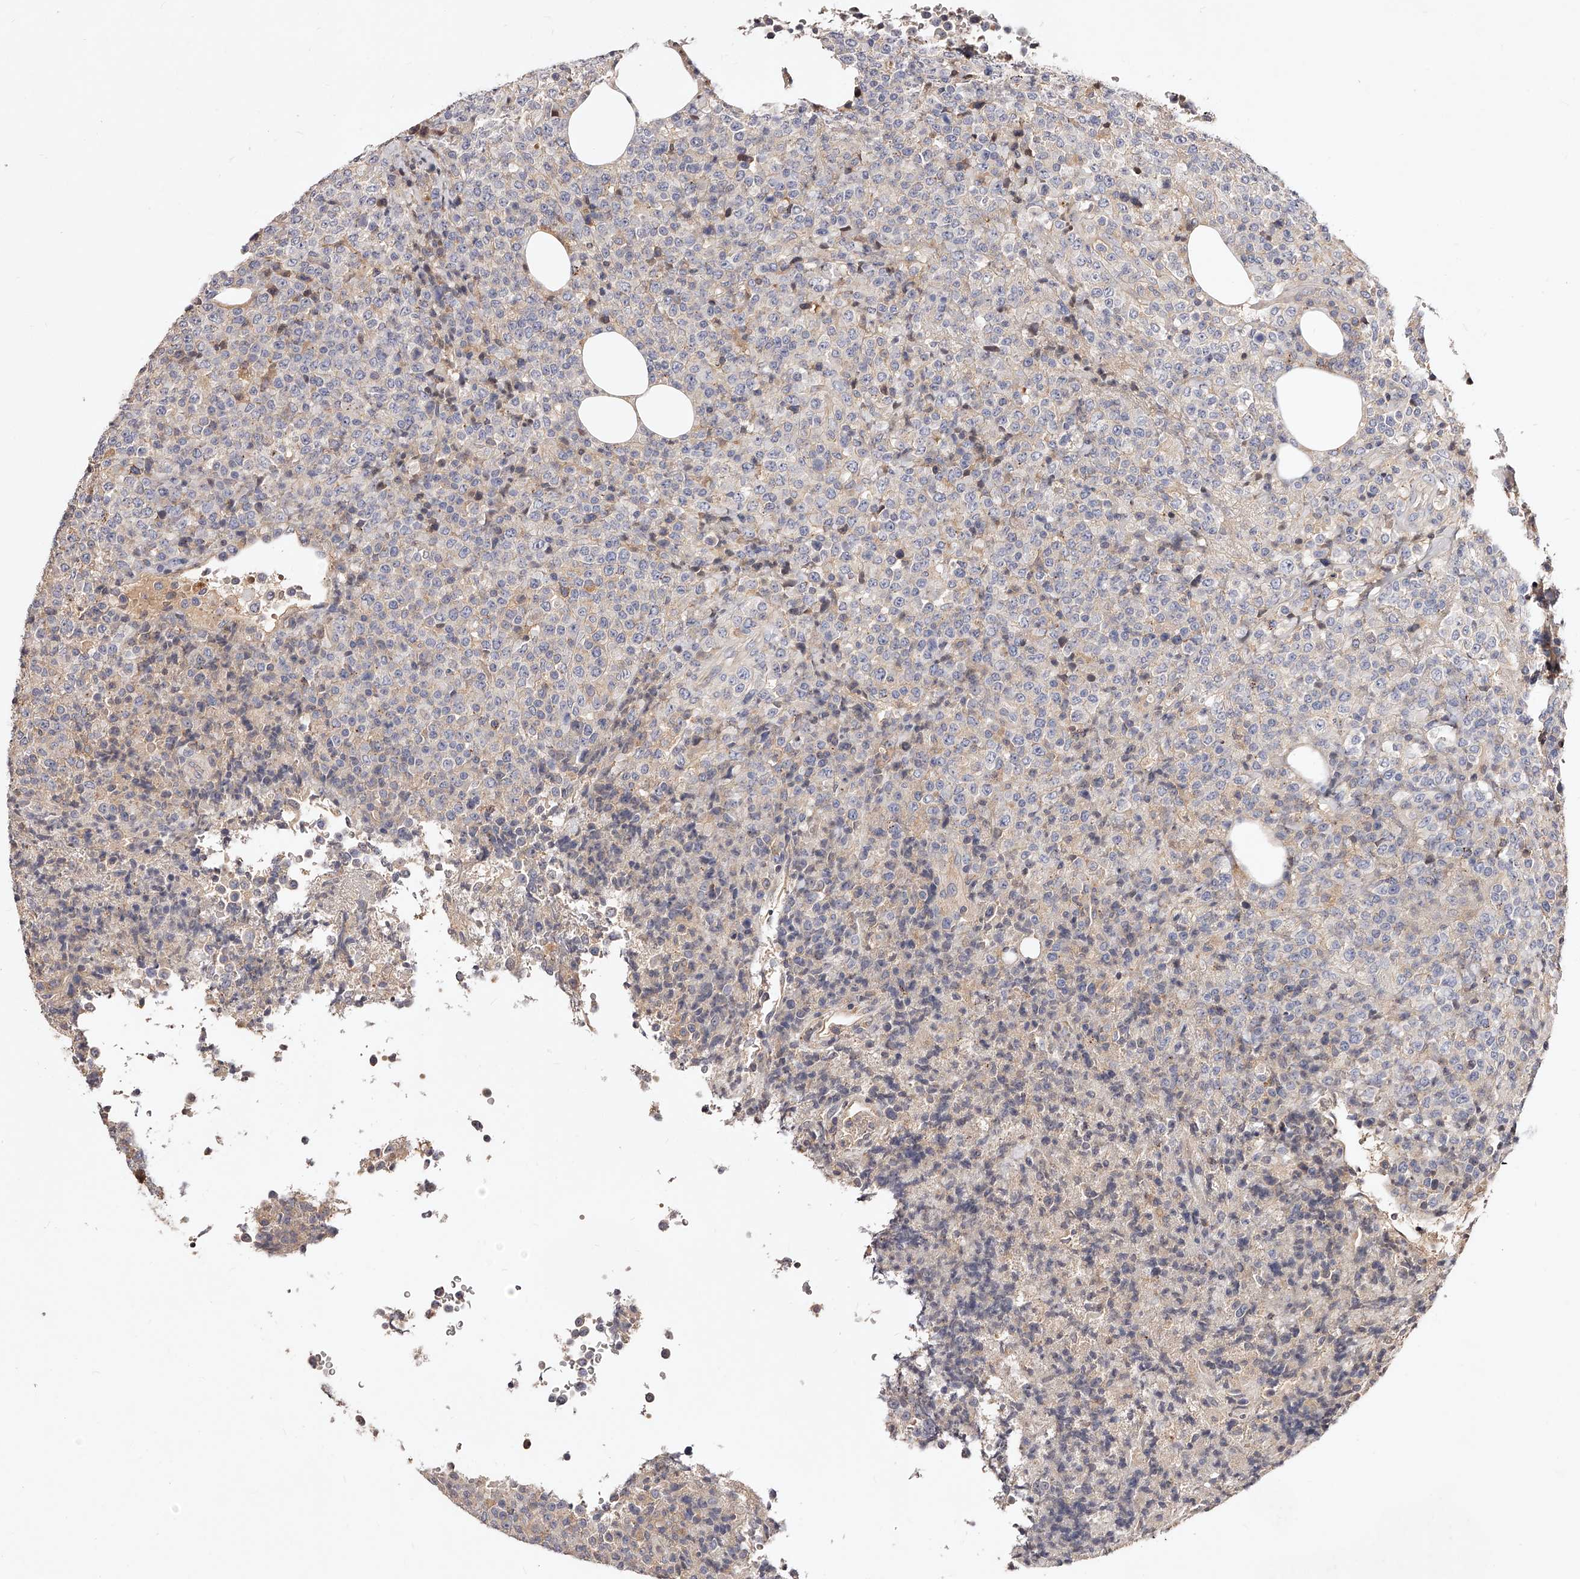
{"staining": {"intensity": "negative", "quantity": "none", "location": "none"}, "tissue": "lymphoma", "cell_type": "Tumor cells", "image_type": "cancer", "snomed": [{"axis": "morphology", "description": "Malignant lymphoma, non-Hodgkin's type, High grade"}, {"axis": "topography", "description": "Lymph node"}], "caption": "A high-resolution micrograph shows IHC staining of lymphoma, which shows no significant positivity in tumor cells. Brightfield microscopy of immunohistochemistry (IHC) stained with DAB (3,3'-diaminobenzidine) (brown) and hematoxylin (blue), captured at high magnification.", "gene": "PHACTR1", "patient": {"sex": "male", "age": 13}}